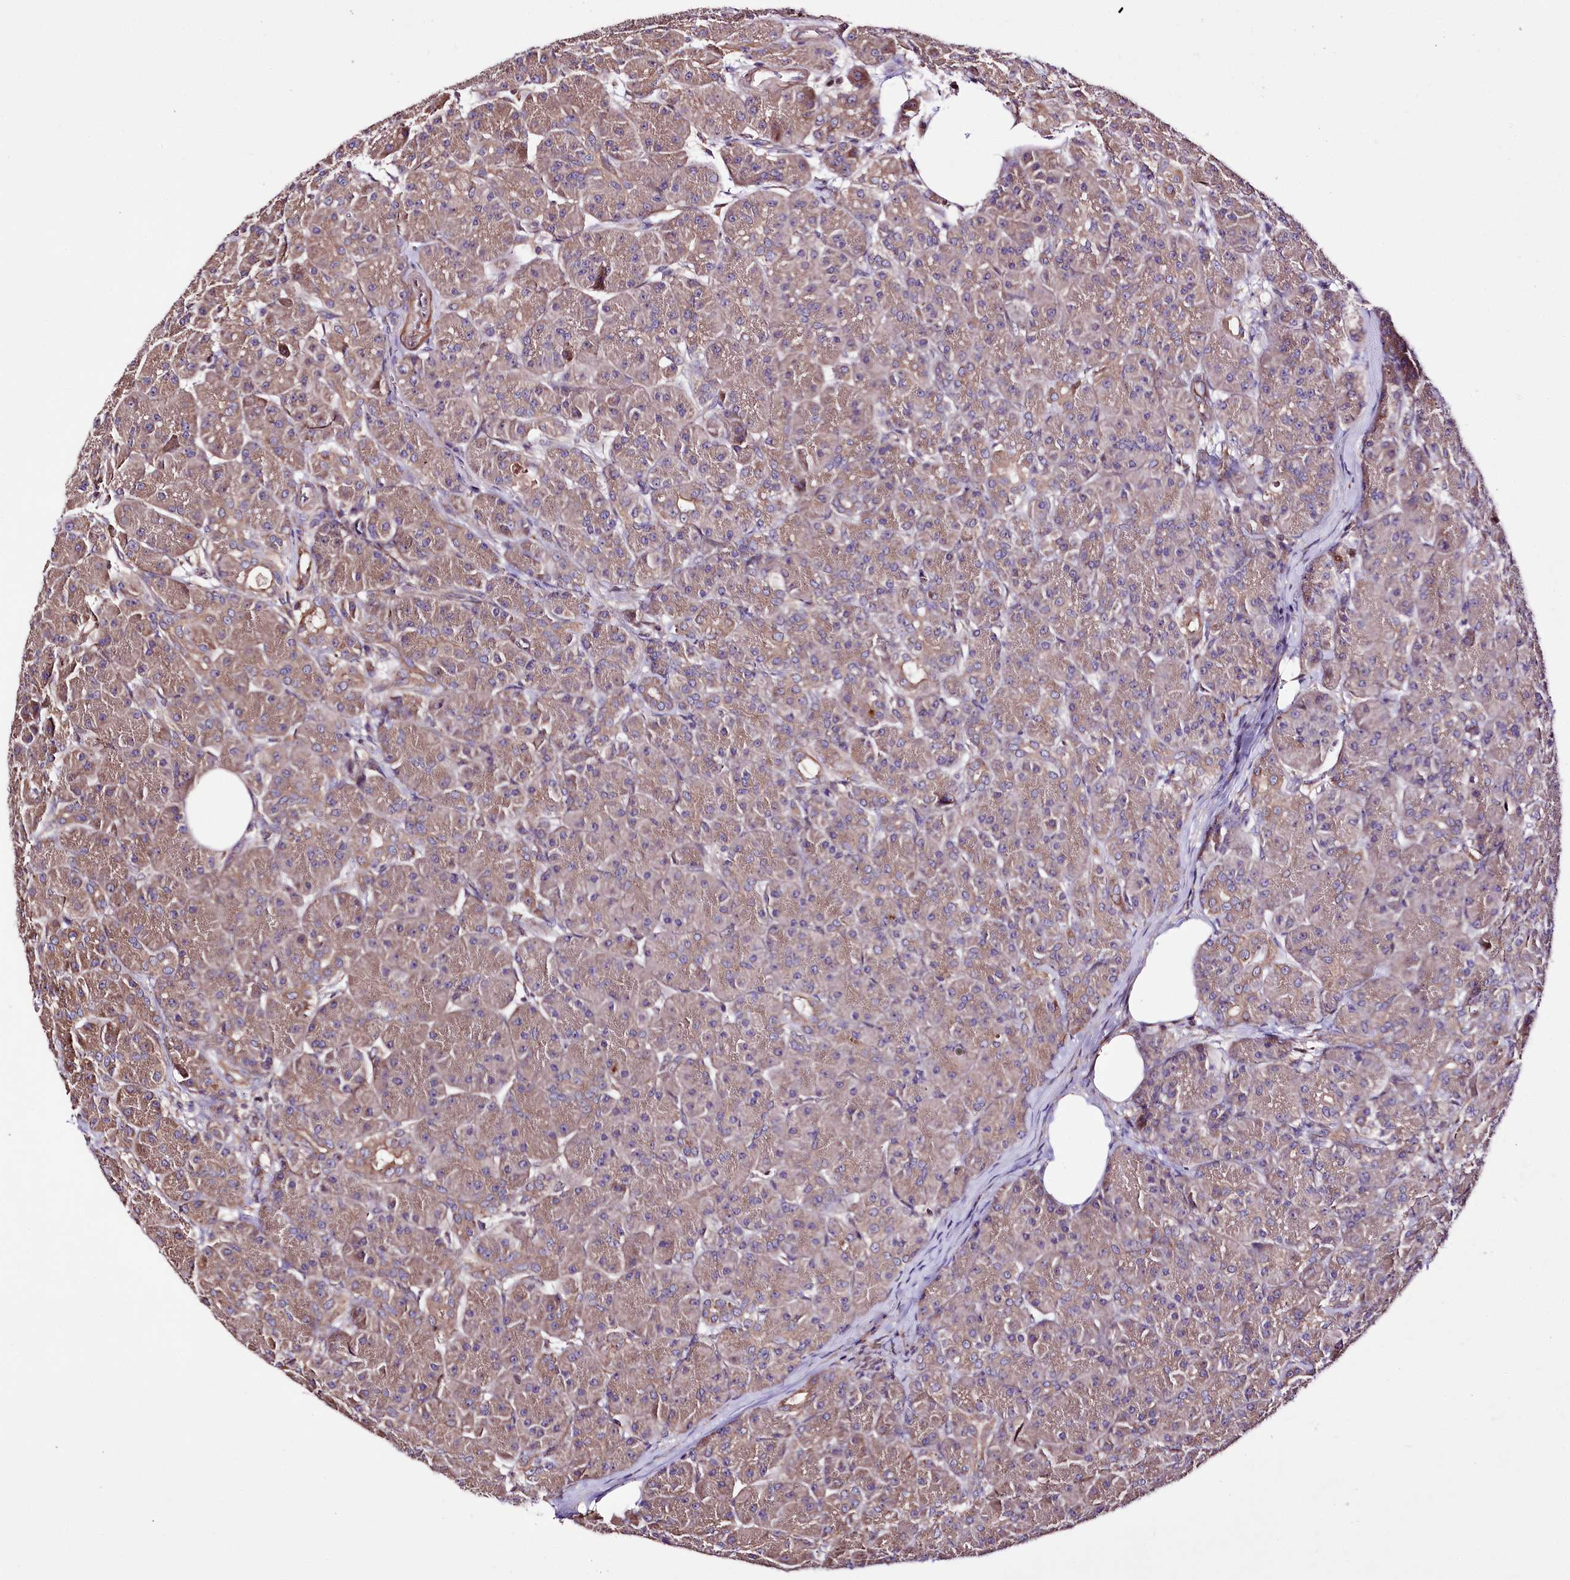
{"staining": {"intensity": "moderate", "quantity": "25%-75%", "location": "cytoplasmic/membranous"}, "tissue": "pancreas", "cell_type": "Exocrine glandular cells", "image_type": "normal", "snomed": [{"axis": "morphology", "description": "Normal tissue, NOS"}, {"axis": "topography", "description": "Pancreas"}], "caption": "A brown stain labels moderate cytoplasmic/membranous expression of a protein in exocrine glandular cells of benign pancreas. (DAB = brown stain, brightfield microscopy at high magnification).", "gene": "WWC1", "patient": {"sex": "male", "age": 63}}